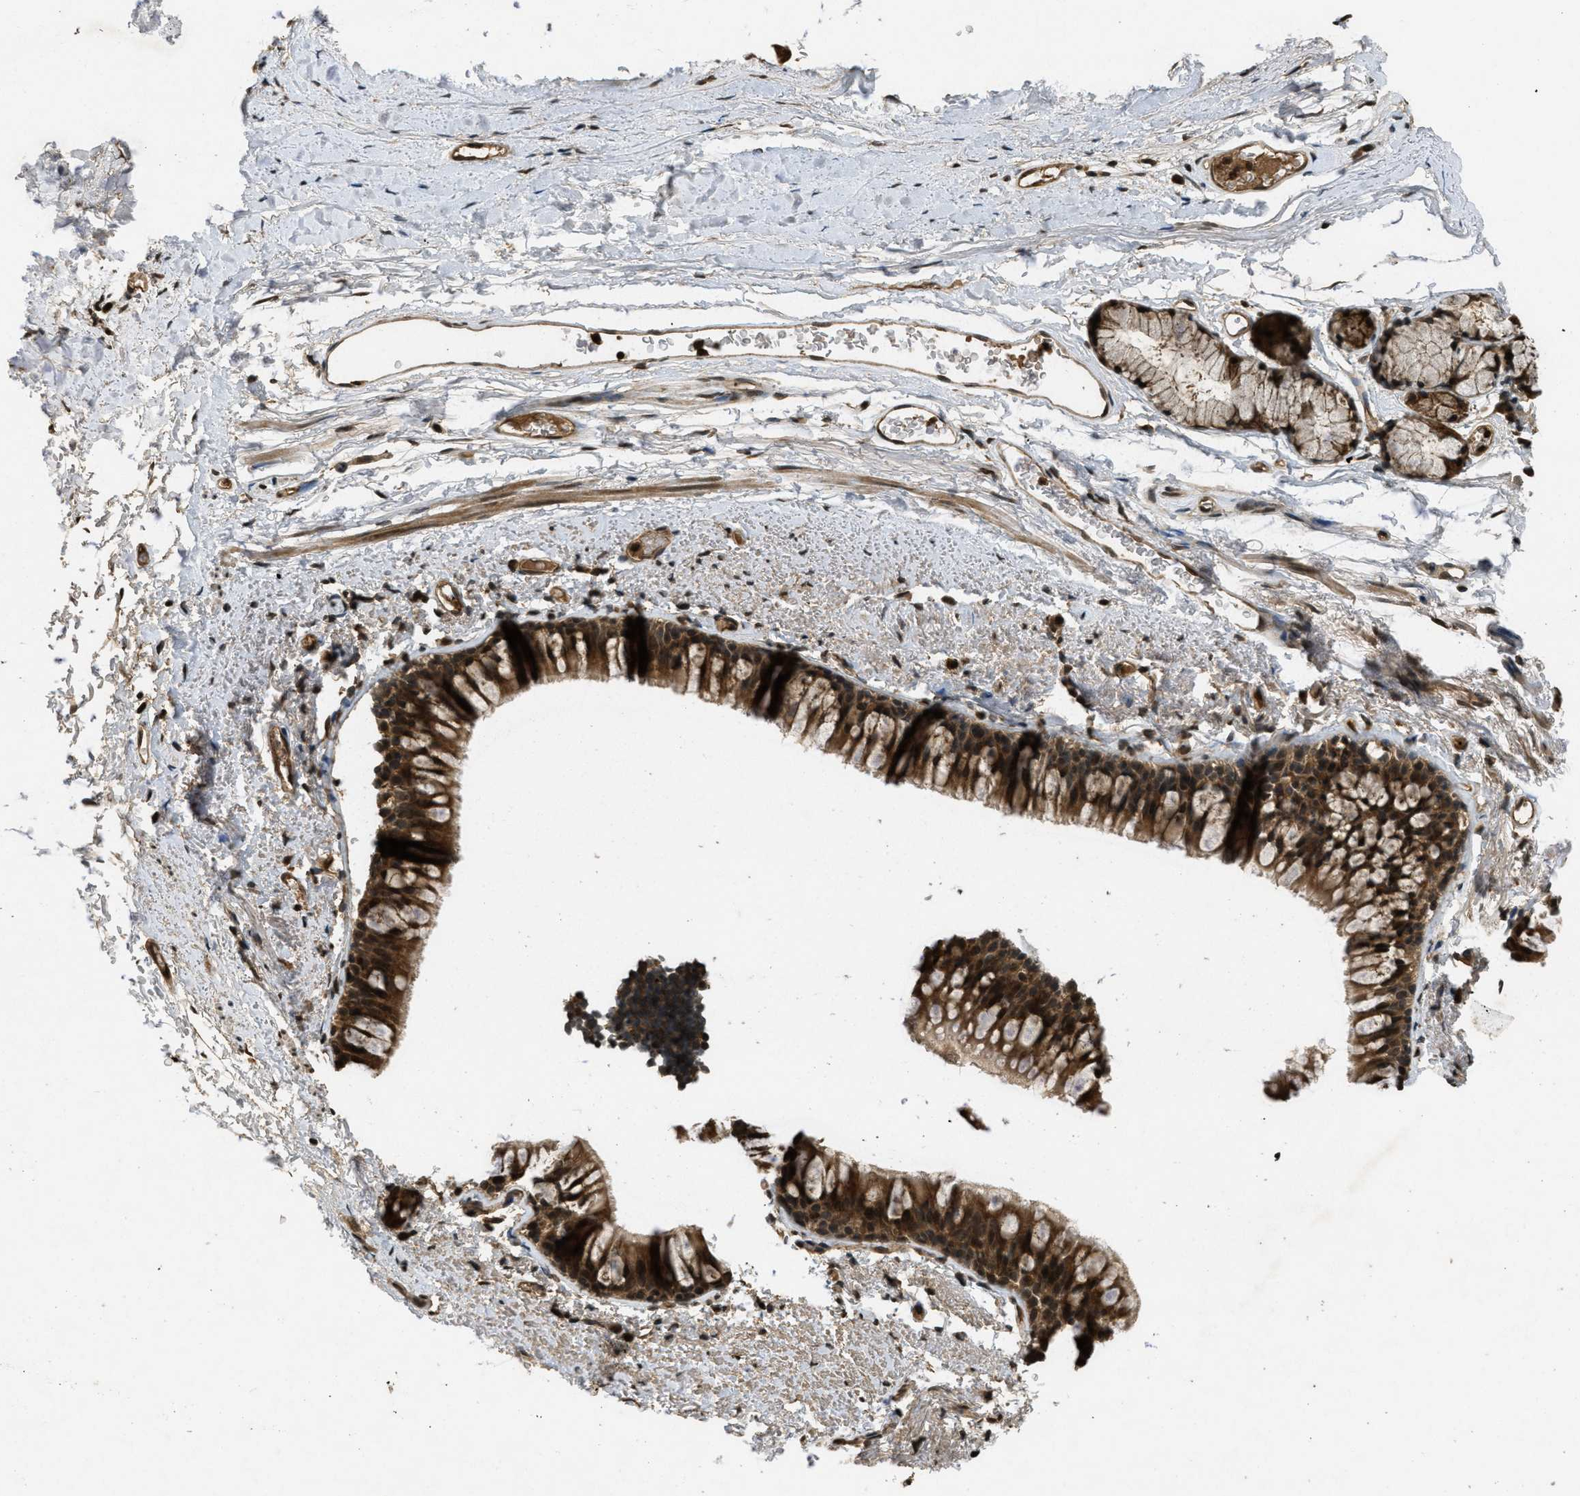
{"staining": {"intensity": "strong", "quantity": ">75%", "location": "cytoplasmic/membranous,nuclear"}, "tissue": "bronchus", "cell_type": "Respiratory epithelial cells", "image_type": "normal", "snomed": [{"axis": "morphology", "description": "Normal tissue, NOS"}, {"axis": "topography", "description": "Bronchus"}], "caption": "Respiratory epithelial cells demonstrate high levels of strong cytoplasmic/membranous,nuclear expression in approximately >75% of cells in benign bronchus.", "gene": "ATG7", "patient": {"sex": "female", "age": 73}}